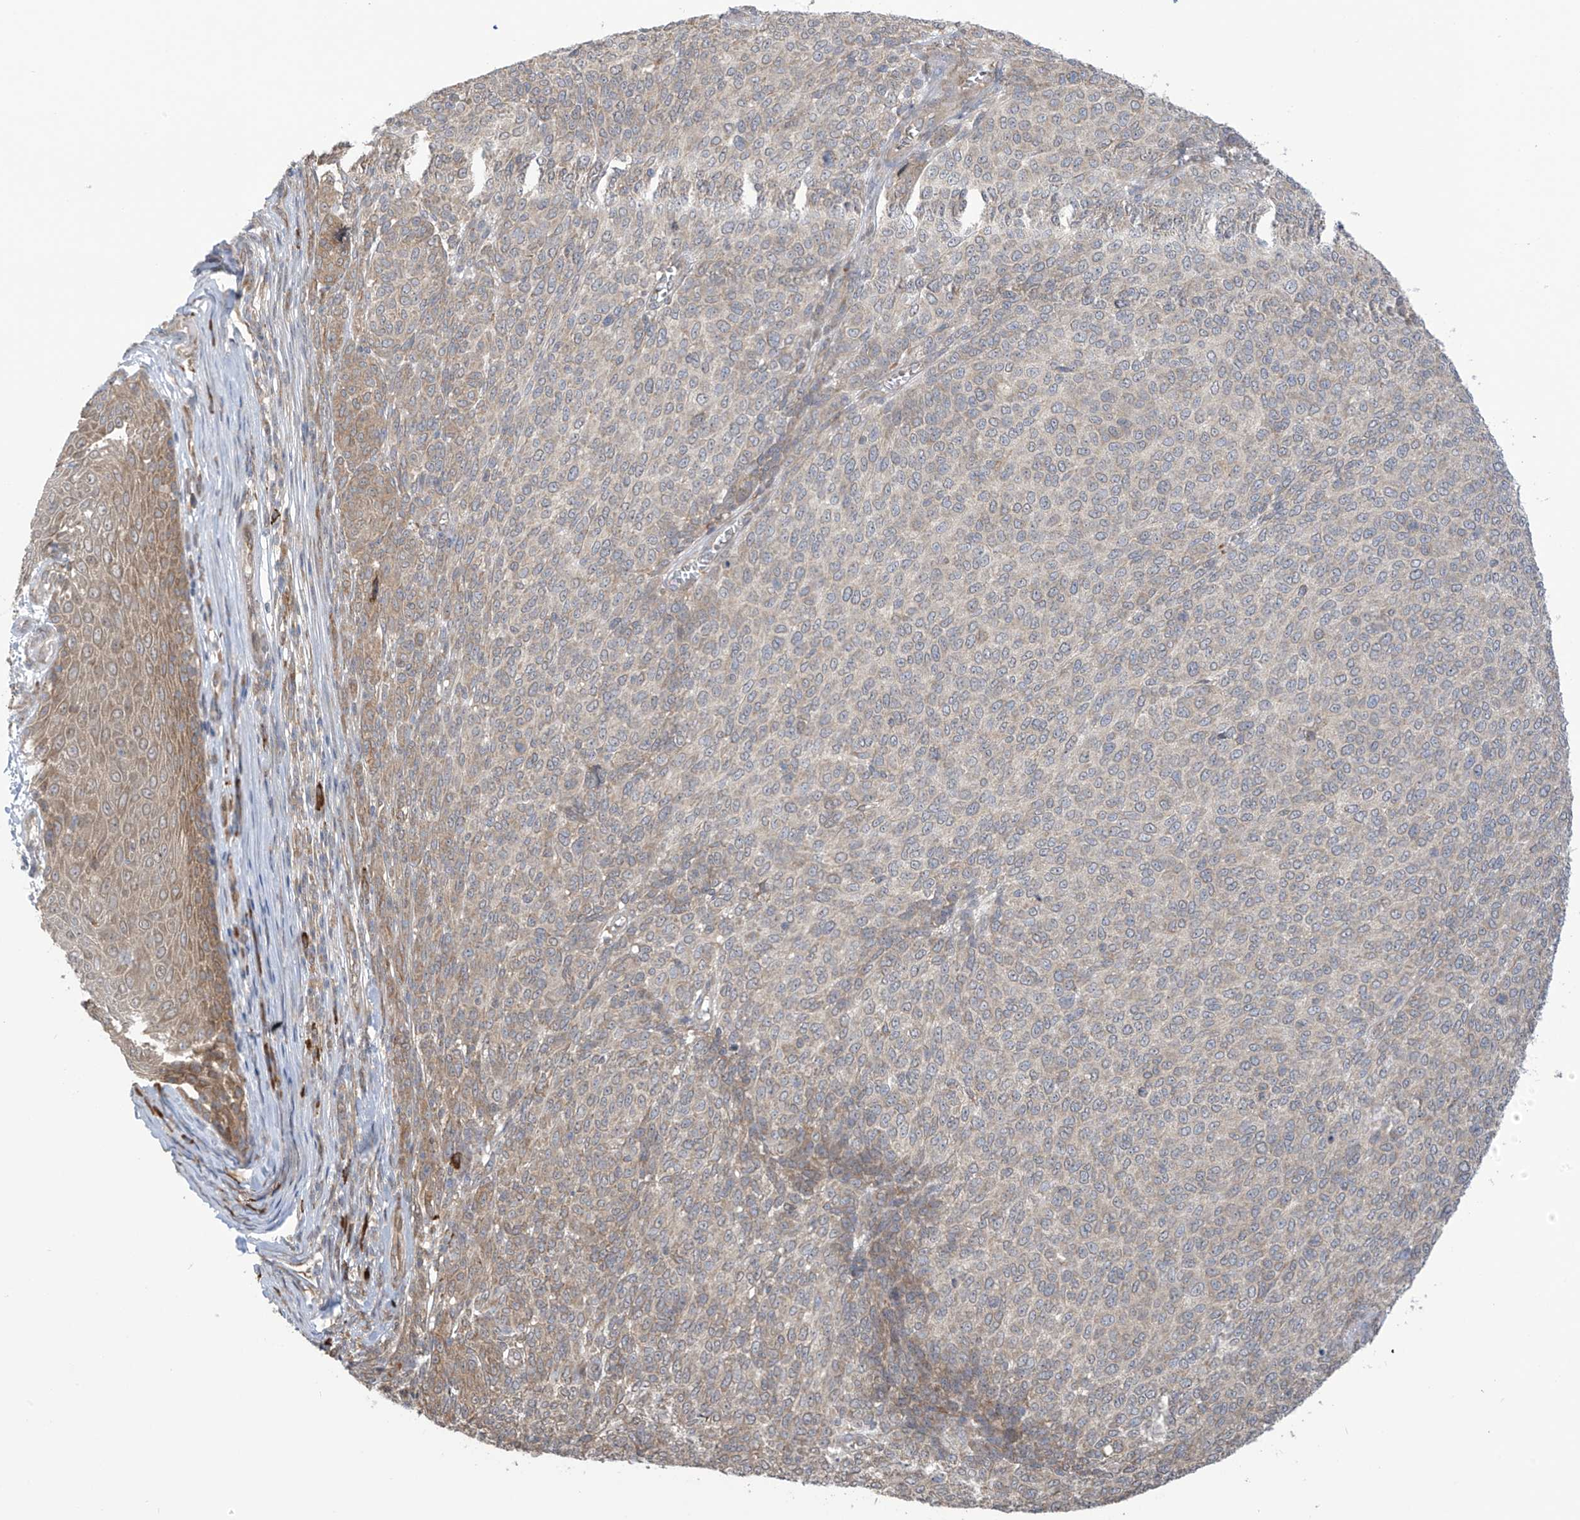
{"staining": {"intensity": "weak", "quantity": "<25%", "location": "cytoplasmic/membranous"}, "tissue": "melanoma", "cell_type": "Tumor cells", "image_type": "cancer", "snomed": [{"axis": "morphology", "description": "Malignant melanoma, NOS"}, {"axis": "topography", "description": "Skin"}], "caption": "Immunohistochemical staining of human malignant melanoma displays no significant expression in tumor cells. (DAB (3,3'-diaminobenzidine) immunohistochemistry (IHC) with hematoxylin counter stain).", "gene": "KIAA1522", "patient": {"sex": "male", "age": 49}}